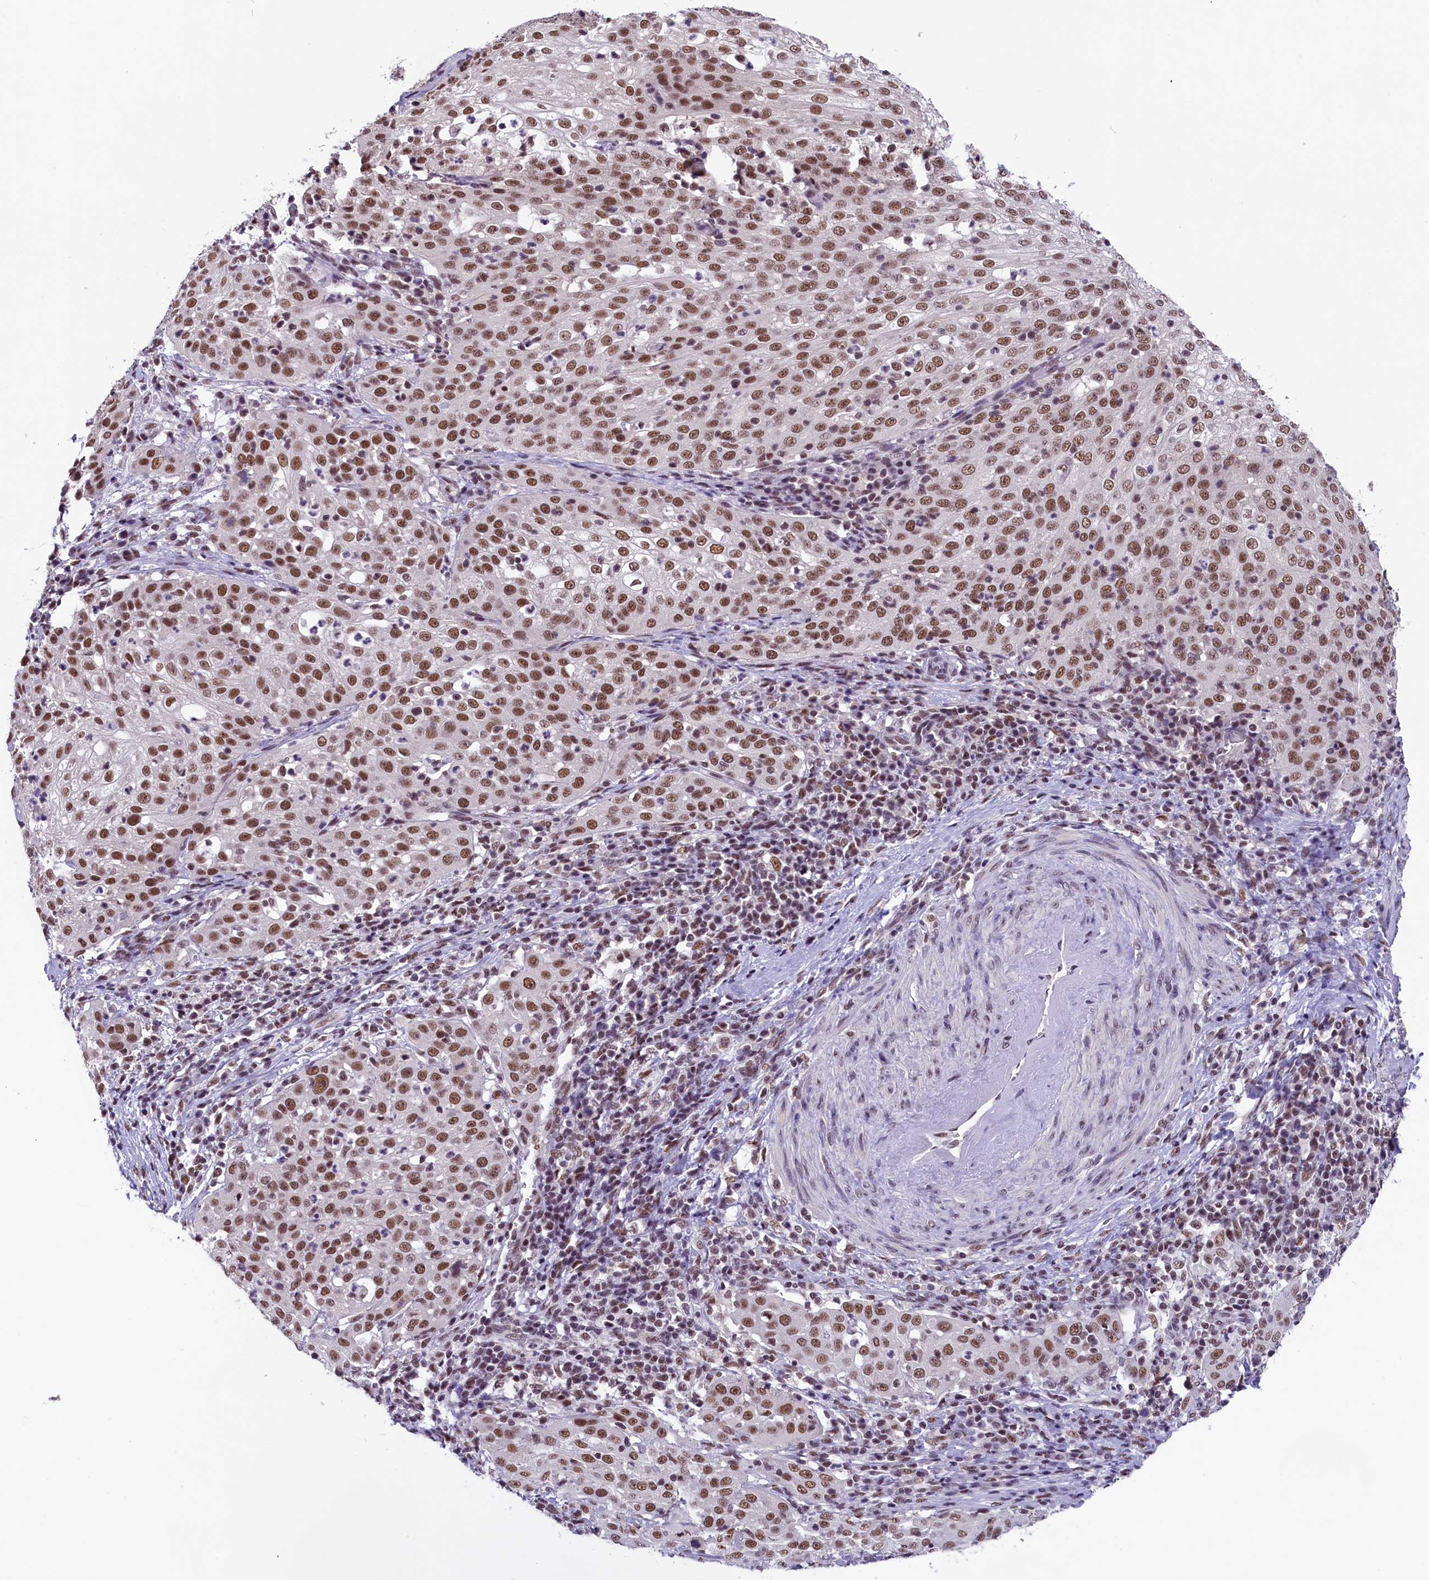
{"staining": {"intensity": "moderate", "quantity": ">75%", "location": "nuclear"}, "tissue": "cervical cancer", "cell_type": "Tumor cells", "image_type": "cancer", "snomed": [{"axis": "morphology", "description": "Squamous cell carcinoma, NOS"}, {"axis": "topography", "description": "Cervix"}], "caption": "Immunohistochemical staining of cervical cancer (squamous cell carcinoma) demonstrates moderate nuclear protein staining in about >75% of tumor cells.", "gene": "ZC3H4", "patient": {"sex": "female", "age": 57}}